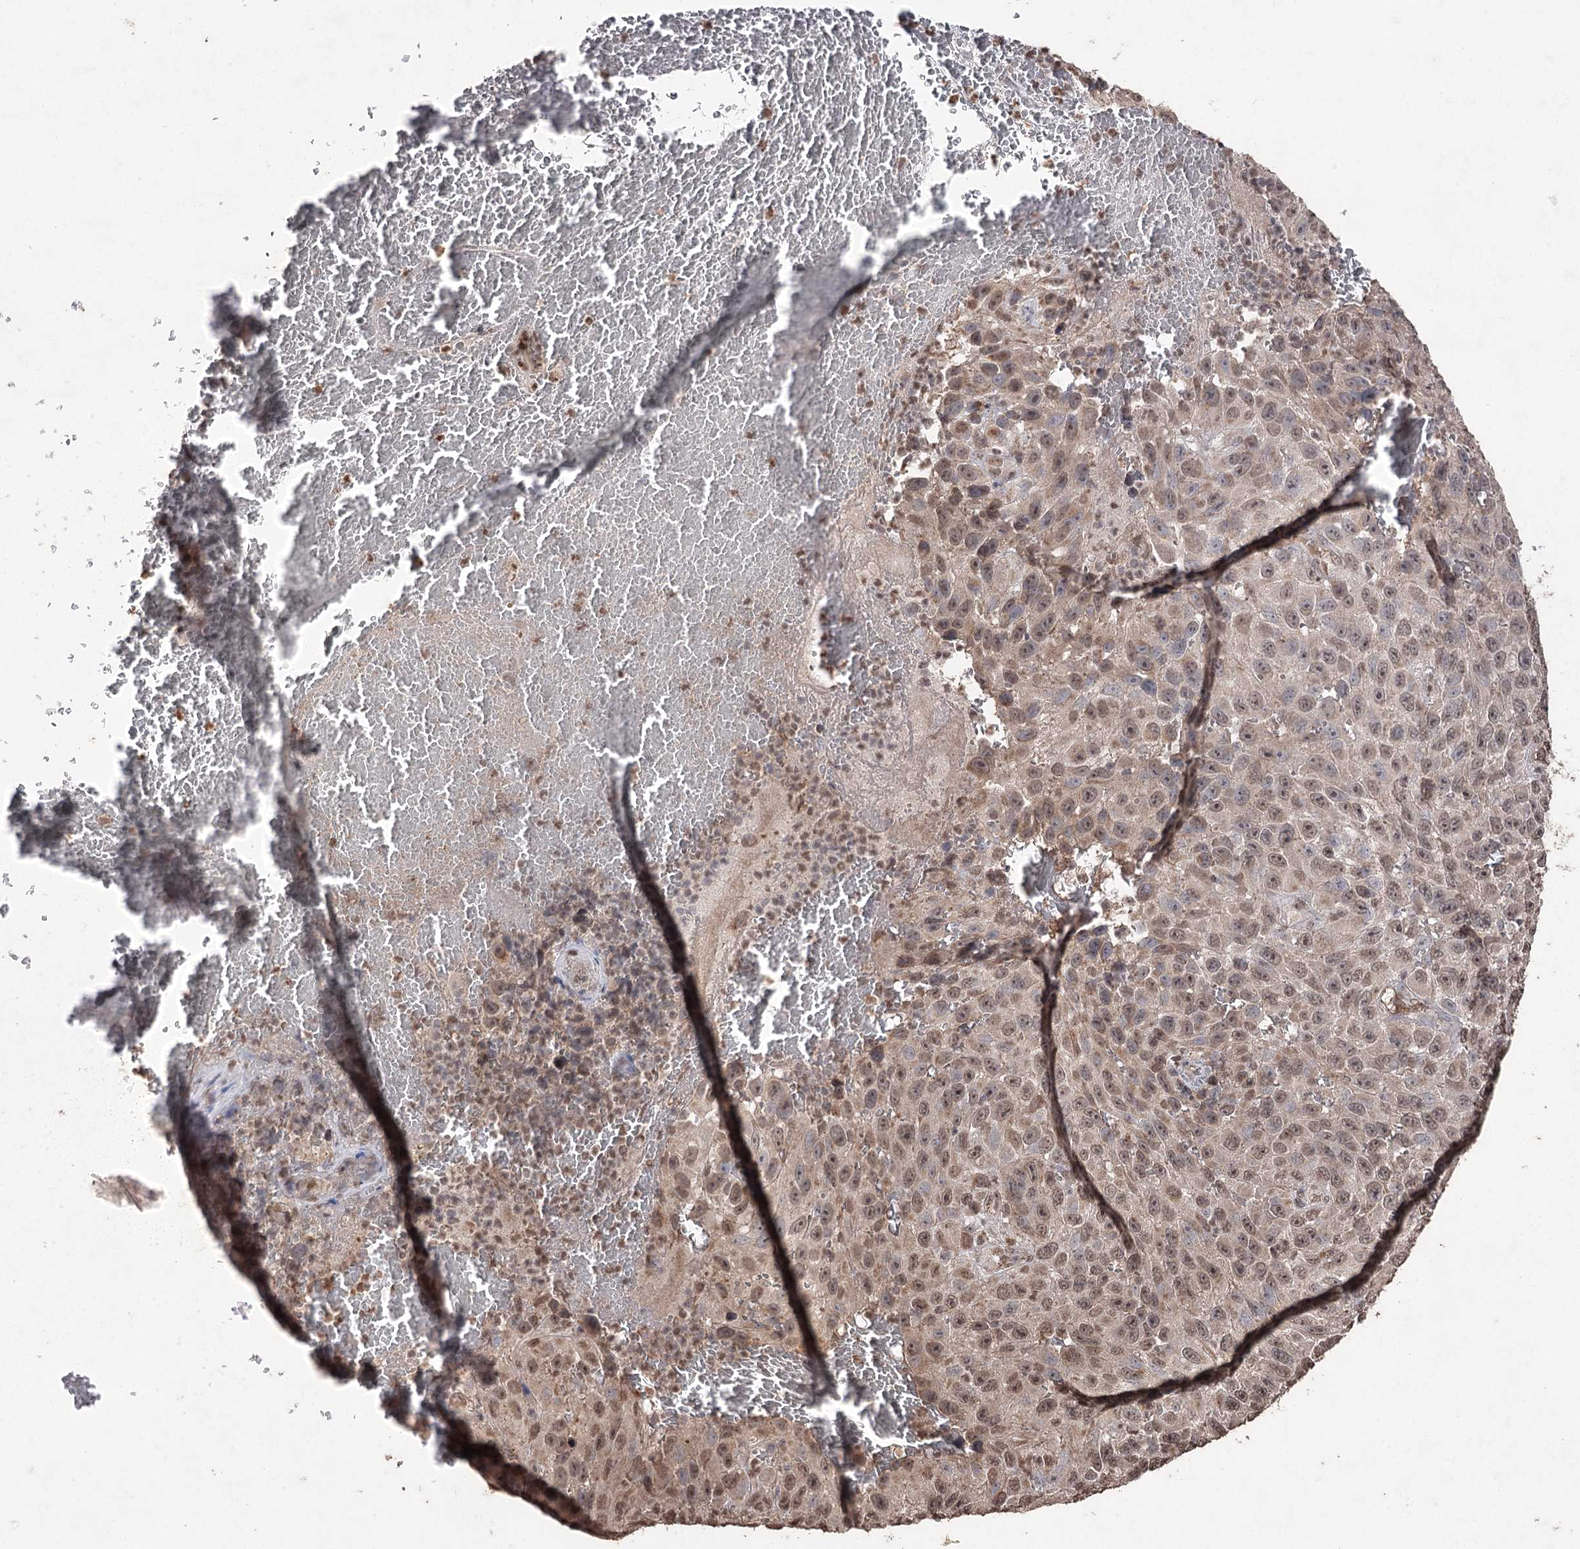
{"staining": {"intensity": "moderate", "quantity": ">75%", "location": "nuclear"}, "tissue": "melanoma", "cell_type": "Tumor cells", "image_type": "cancer", "snomed": [{"axis": "morphology", "description": "Malignant melanoma, NOS"}, {"axis": "topography", "description": "Skin"}], "caption": "Melanoma stained with DAB immunohistochemistry demonstrates medium levels of moderate nuclear positivity in about >75% of tumor cells.", "gene": "ATG14", "patient": {"sex": "female", "age": 96}}